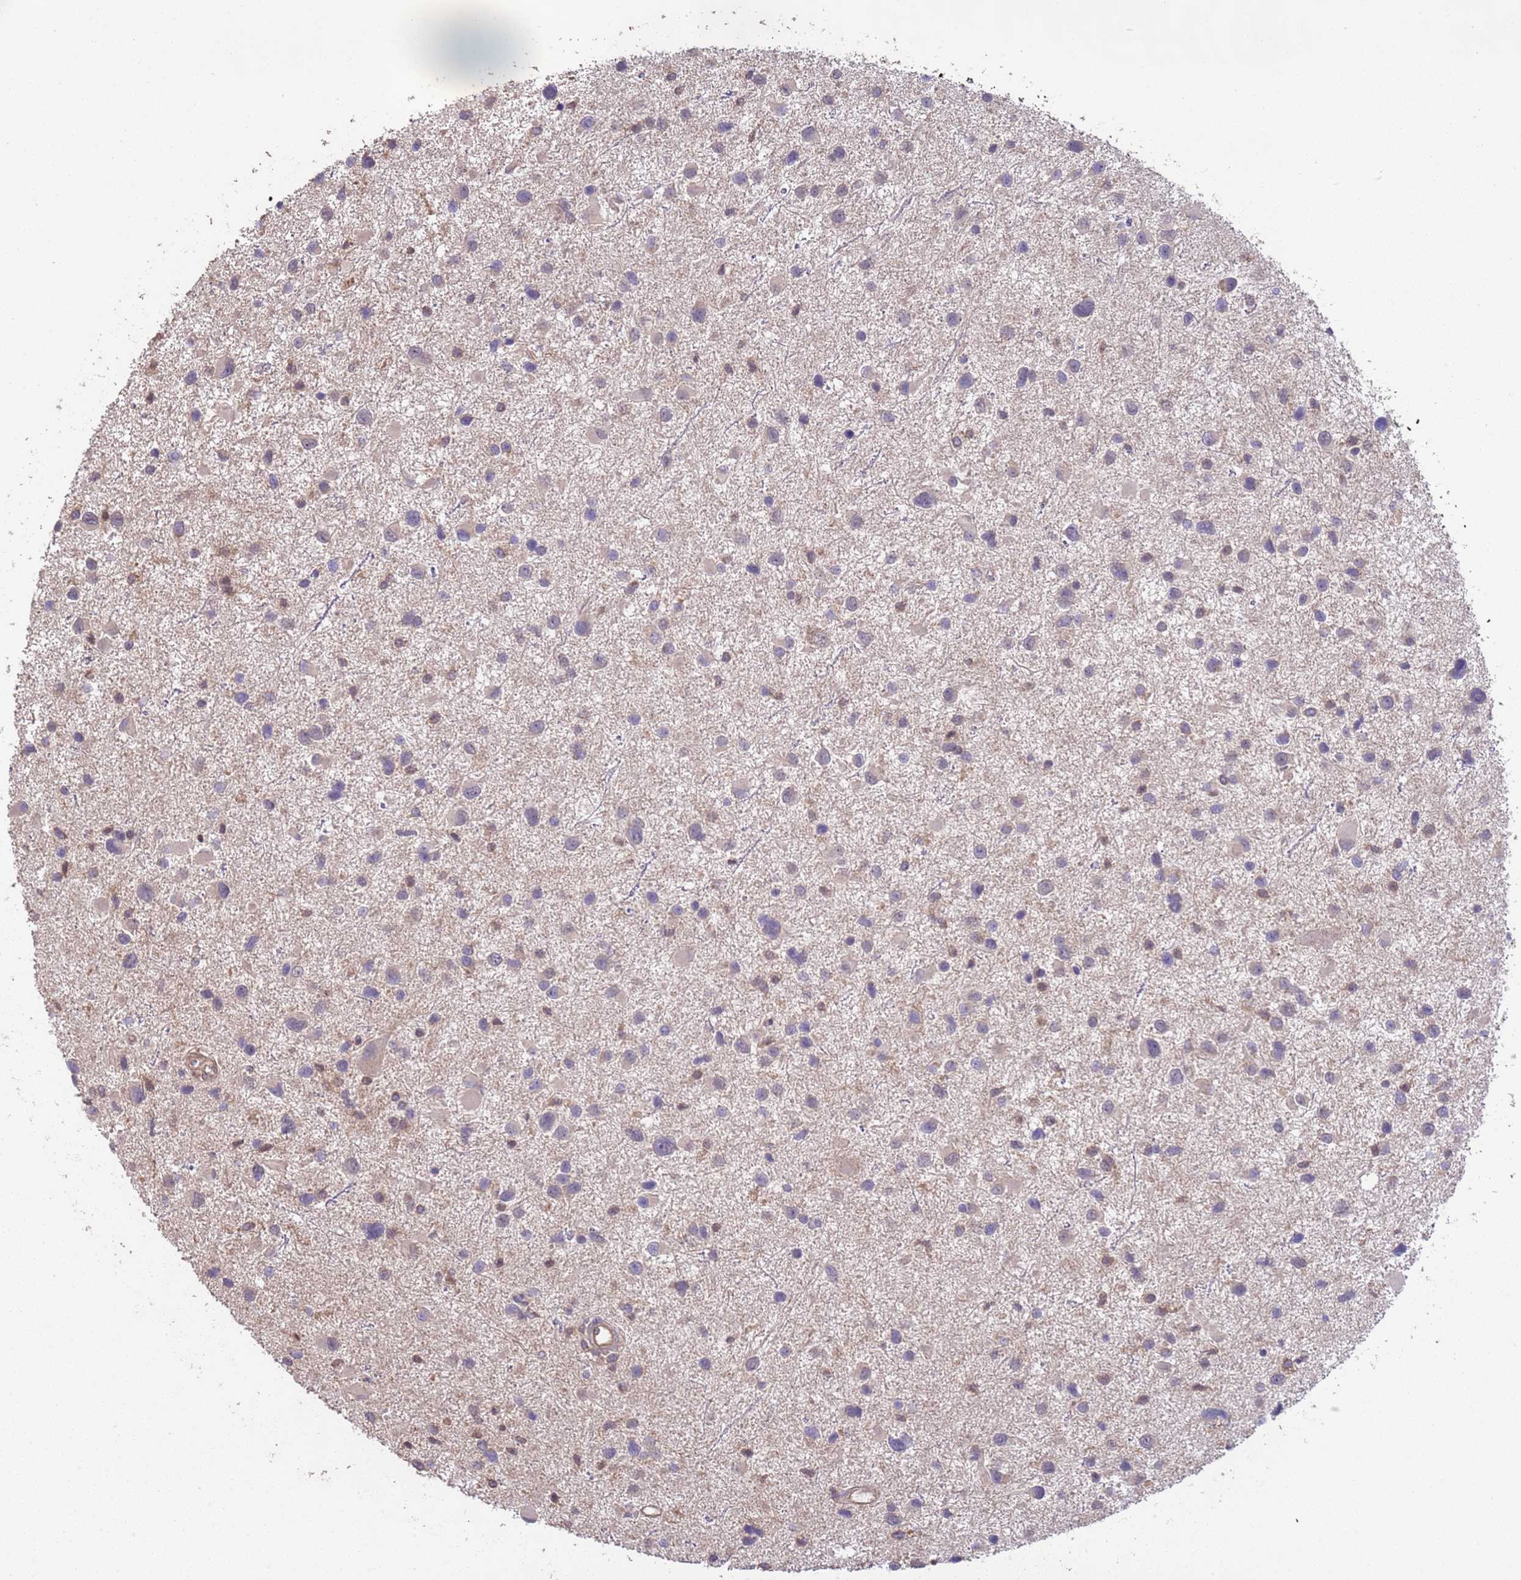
{"staining": {"intensity": "weak", "quantity": "<25%", "location": "cytoplasmic/membranous"}, "tissue": "glioma", "cell_type": "Tumor cells", "image_type": "cancer", "snomed": [{"axis": "morphology", "description": "Glioma, malignant, Low grade"}, {"axis": "topography", "description": "Brain"}], "caption": "A histopathology image of glioma stained for a protein reveals no brown staining in tumor cells.", "gene": "NPHP1", "patient": {"sex": "female", "age": 32}}